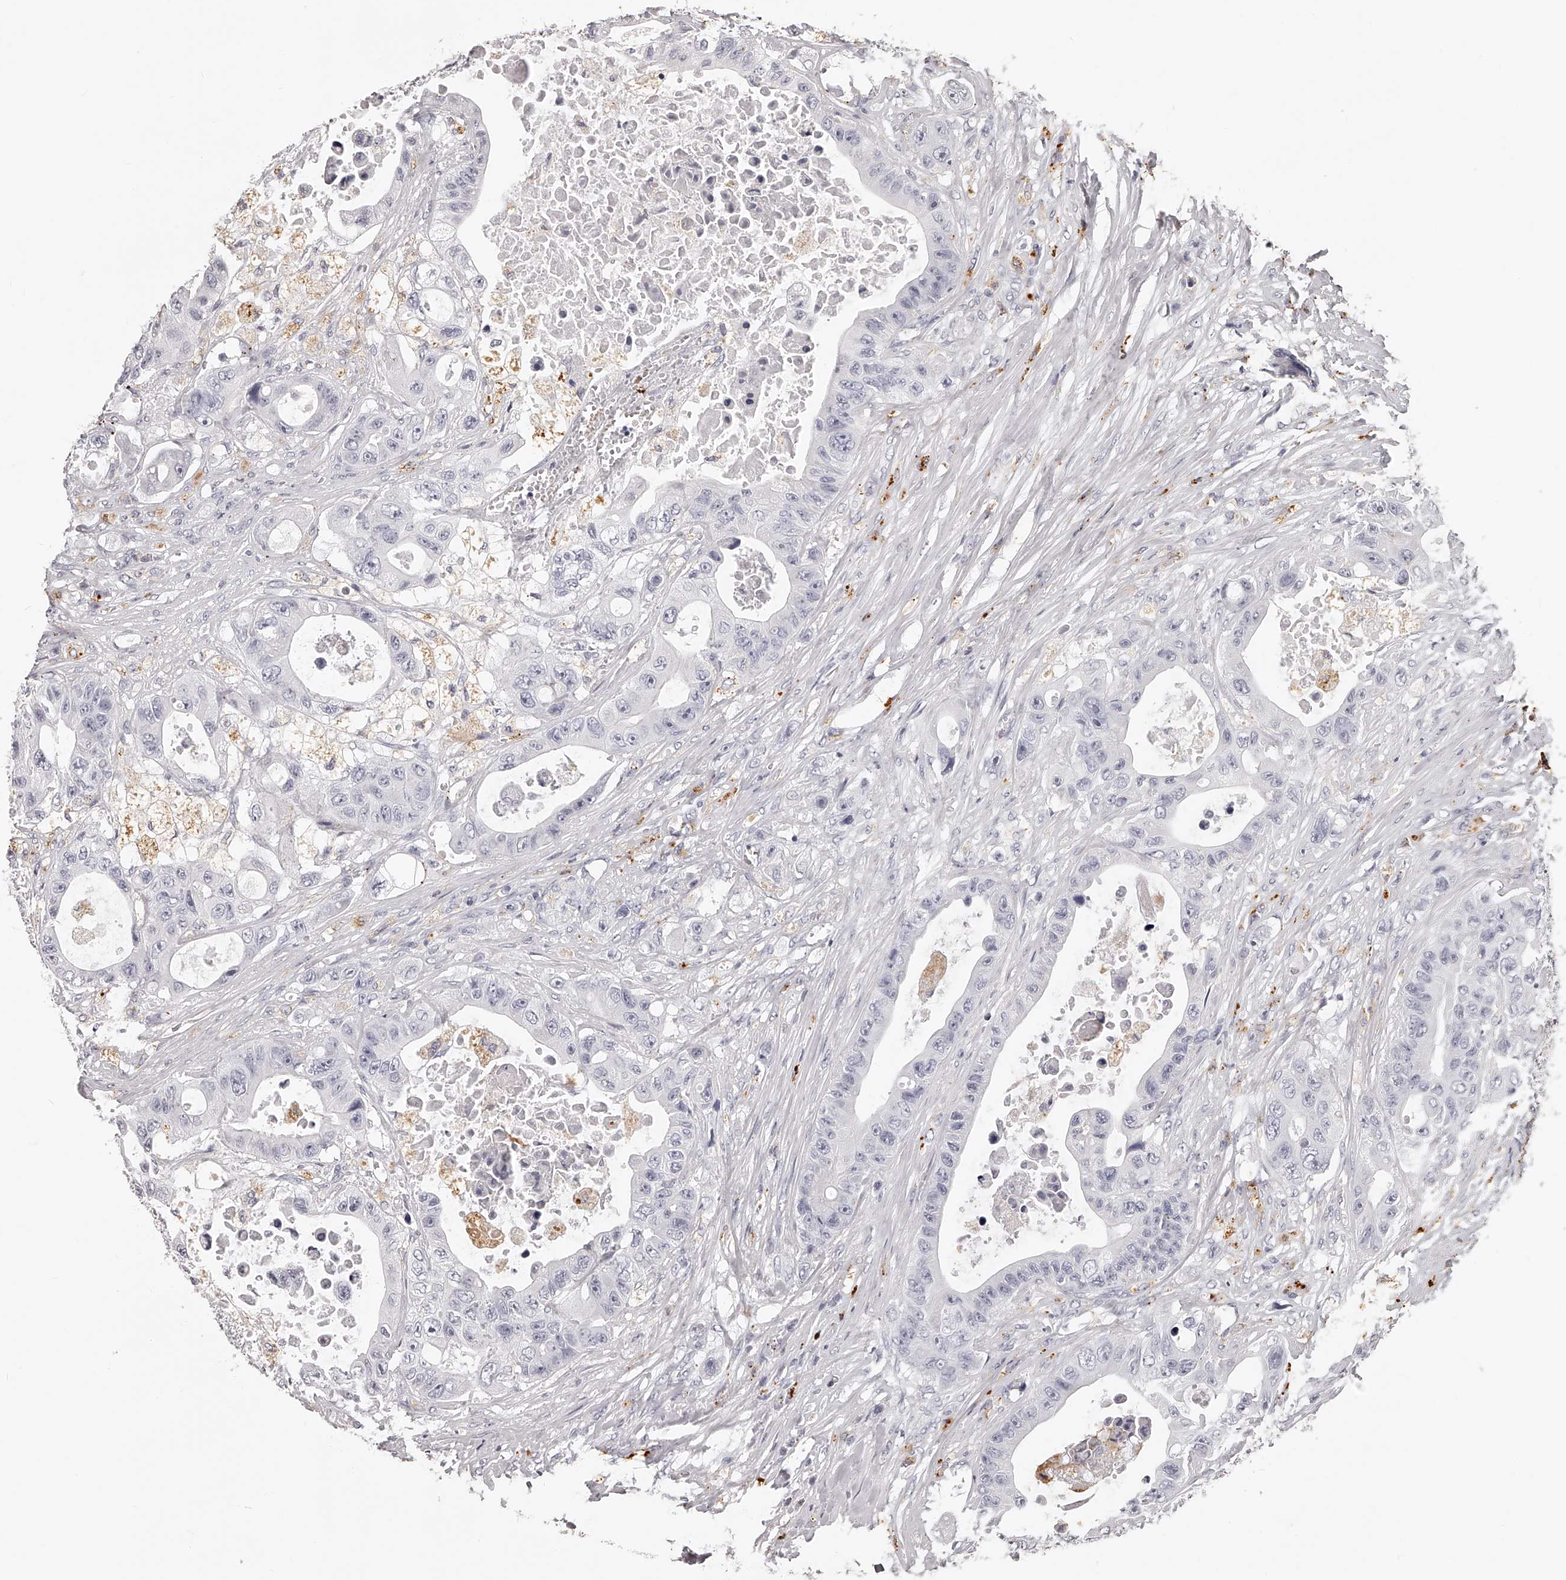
{"staining": {"intensity": "negative", "quantity": "none", "location": "none"}, "tissue": "colorectal cancer", "cell_type": "Tumor cells", "image_type": "cancer", "snomed": [{"axis": "morphology", "description": "Adenocarcinoma, NOS"}, {"axis": "topography", "description": "Colon"}], "caption": "There is no significant positivity in tumor cells of colorectal adenocarcinoma.", "gene": "DMRT1", "patient": {"sex": "female", "age": 46}}